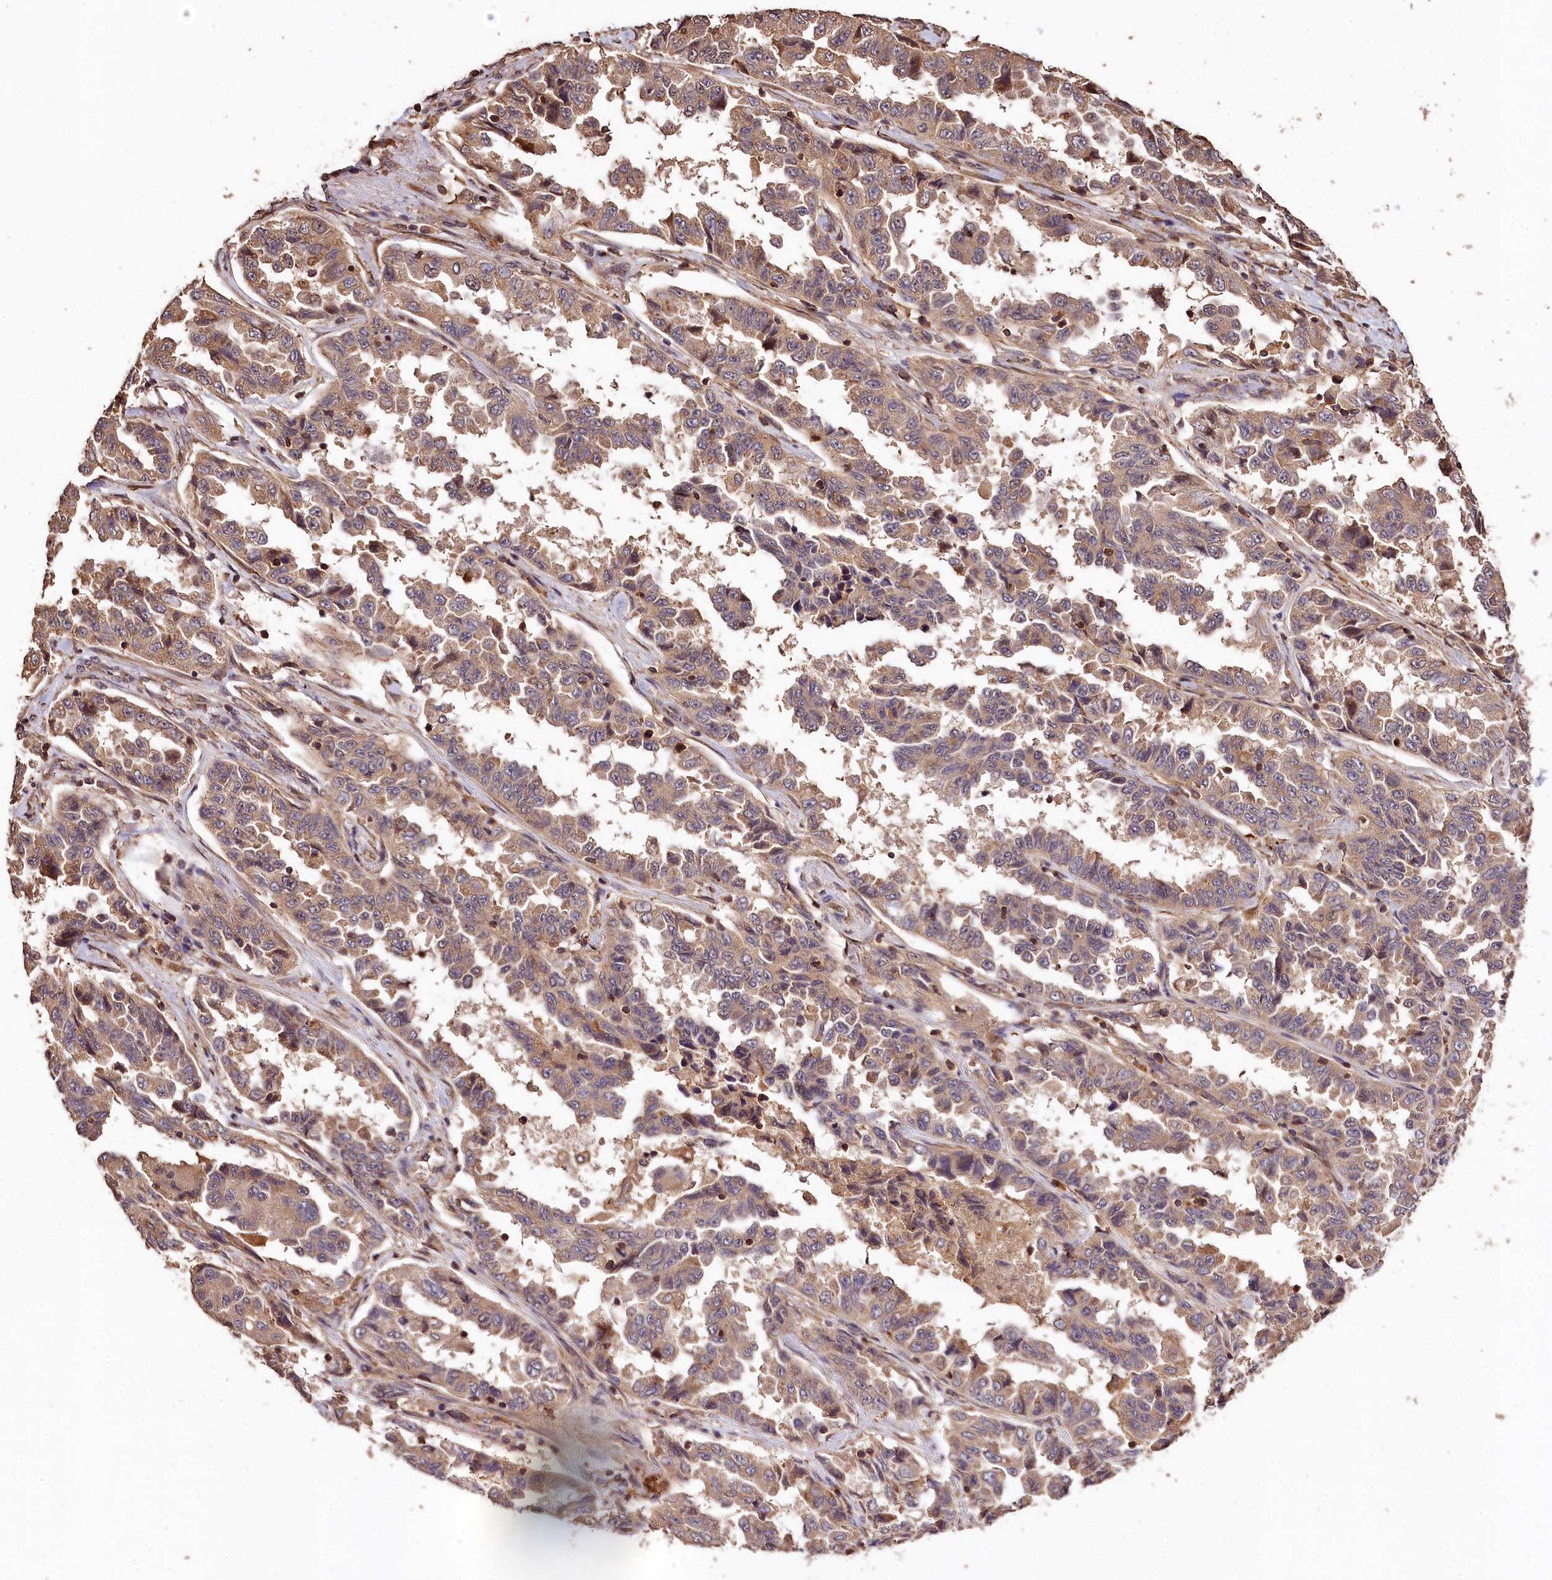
{"staining": {"intensity": "weak", "quantity": ">75%", "location": "cytoplasmic/membranous"}, "tissue": "lung cancer", "cell_type": "Tumor cells", "image_type": "cancer", "snomed": [{"axis": "morphology", "description": "Adenocarcinoma, NOS"}, {"axis": "topography", "description": "Lung"}], "caption": "This micrograph reveals immunohistochemistry staining of human lung adenocarcinoma, with low weak cytoplasmic/membranous expression in about >75% of tumor cells.", "gene": "KPTN", "patient": {"sex": "female", "age": 51}}